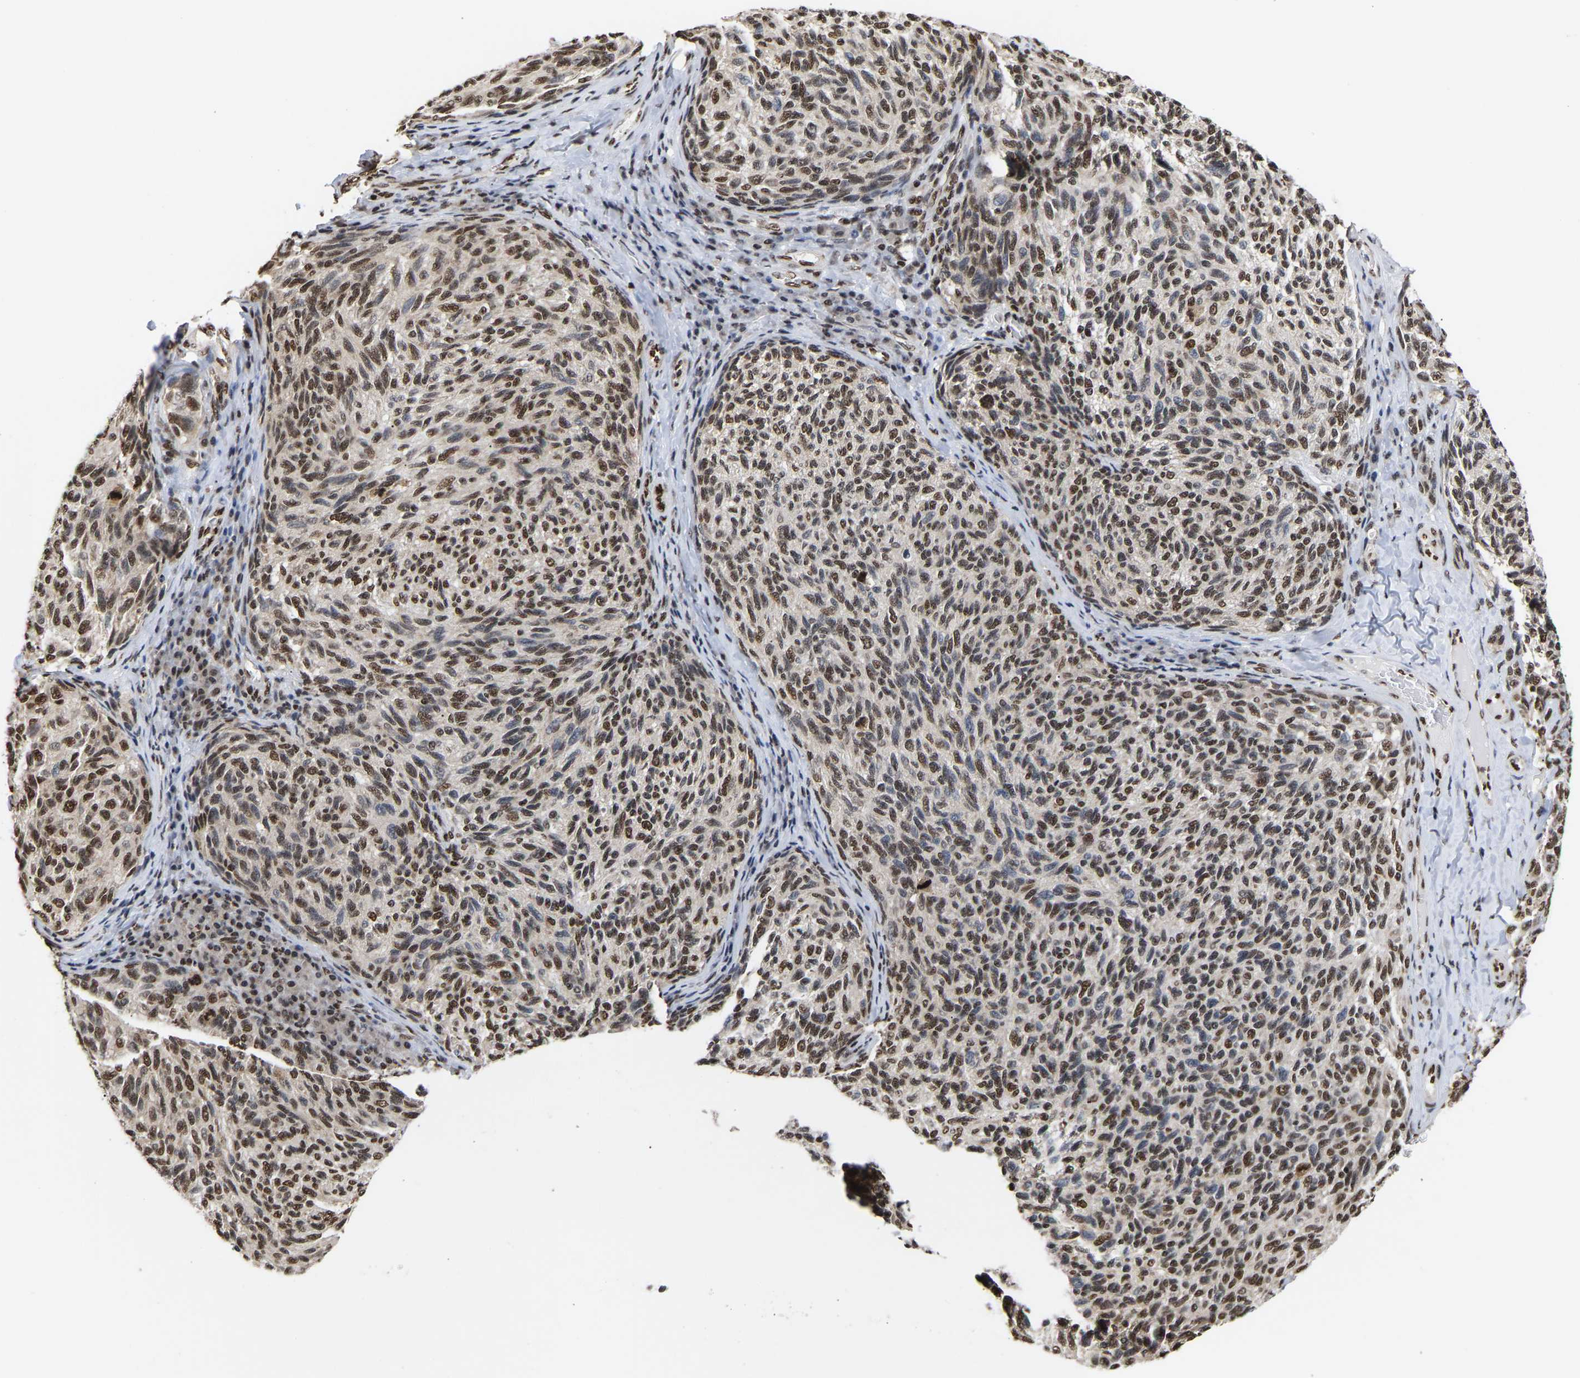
{"staining": {"intensity": "strong", "quantity": "25%-75%", "location": "cytoplasmic/membranous,nuclear"}, "tissue": "melanoma", "cell_type": "Tumor cells", "image_type": "cancer", "snomed": [{"axis": "morphology", "description": "Malignant melanoma, NOS"}, {"axis": "topography", "description": "Skin"}], "caption": "Protein expression analysis of human malignant melanoma reveals strong cytoplasmic/membranous and nuclear positivity in about 25%-75% of tumor cells.", "gene": "PSIP1", "patient": {"sex": "female", "age": 73}}